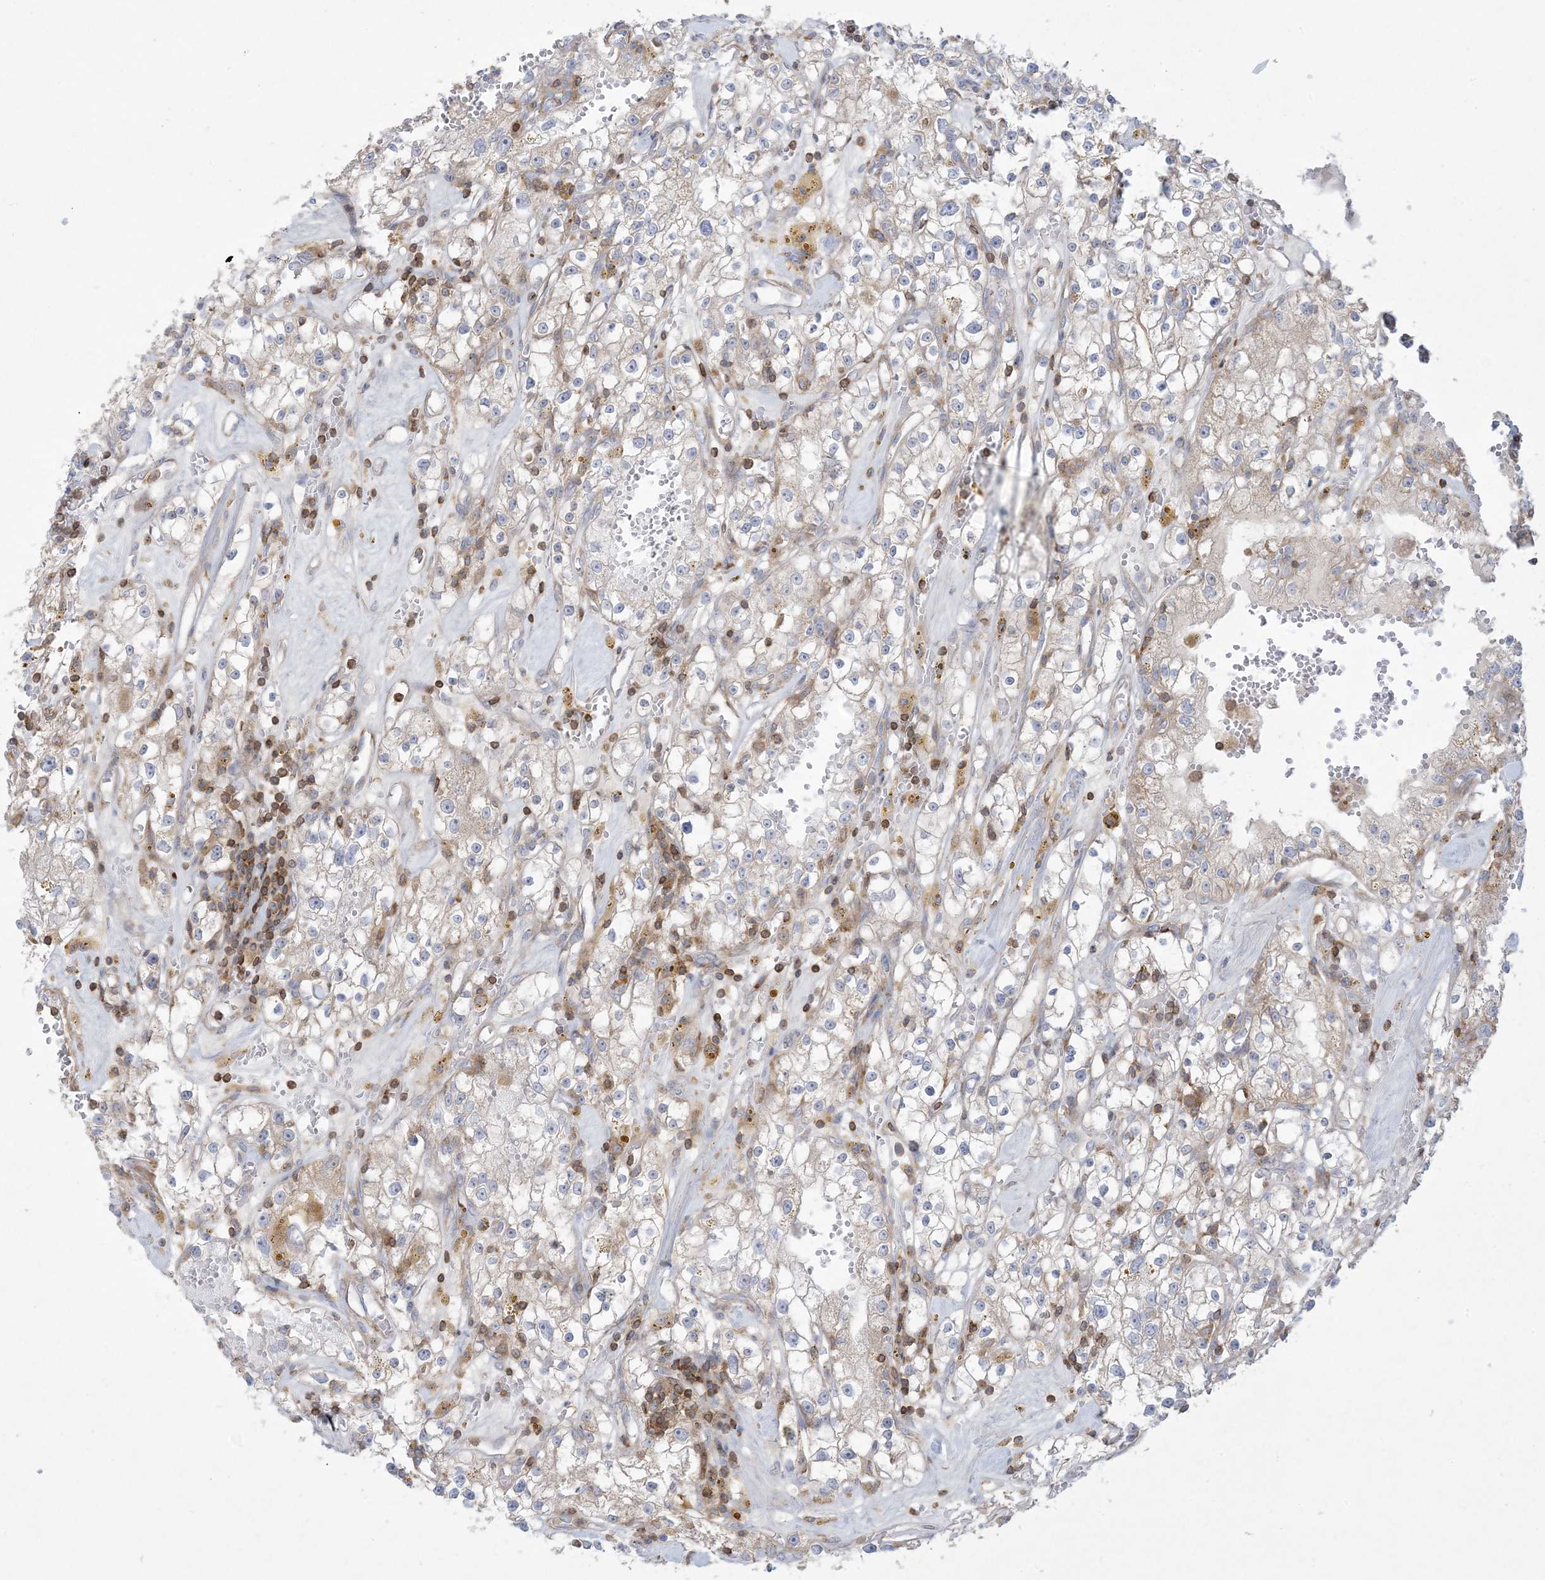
{"staining": {"intensity": "weak", "quantity": "<25%", "location": "cytoplasmic/membranous"}, "tissue": "renal cancer", "cell_type": "Tumor cells", "image_type": "cancer", "snomed": [{"axis": "morphology", "description": "Adenocarcinoma, NOS"}, {"axis": "topography", "description": "Kidney"}], "caption": "Immunohistochemistry (IHC) image of adenocarcinoma (renal) stained for a protein (brown), which shows no expression in tumor cells.", "gene": "ARHGAP30", "patient": {"sex": "male", "age": 56}}